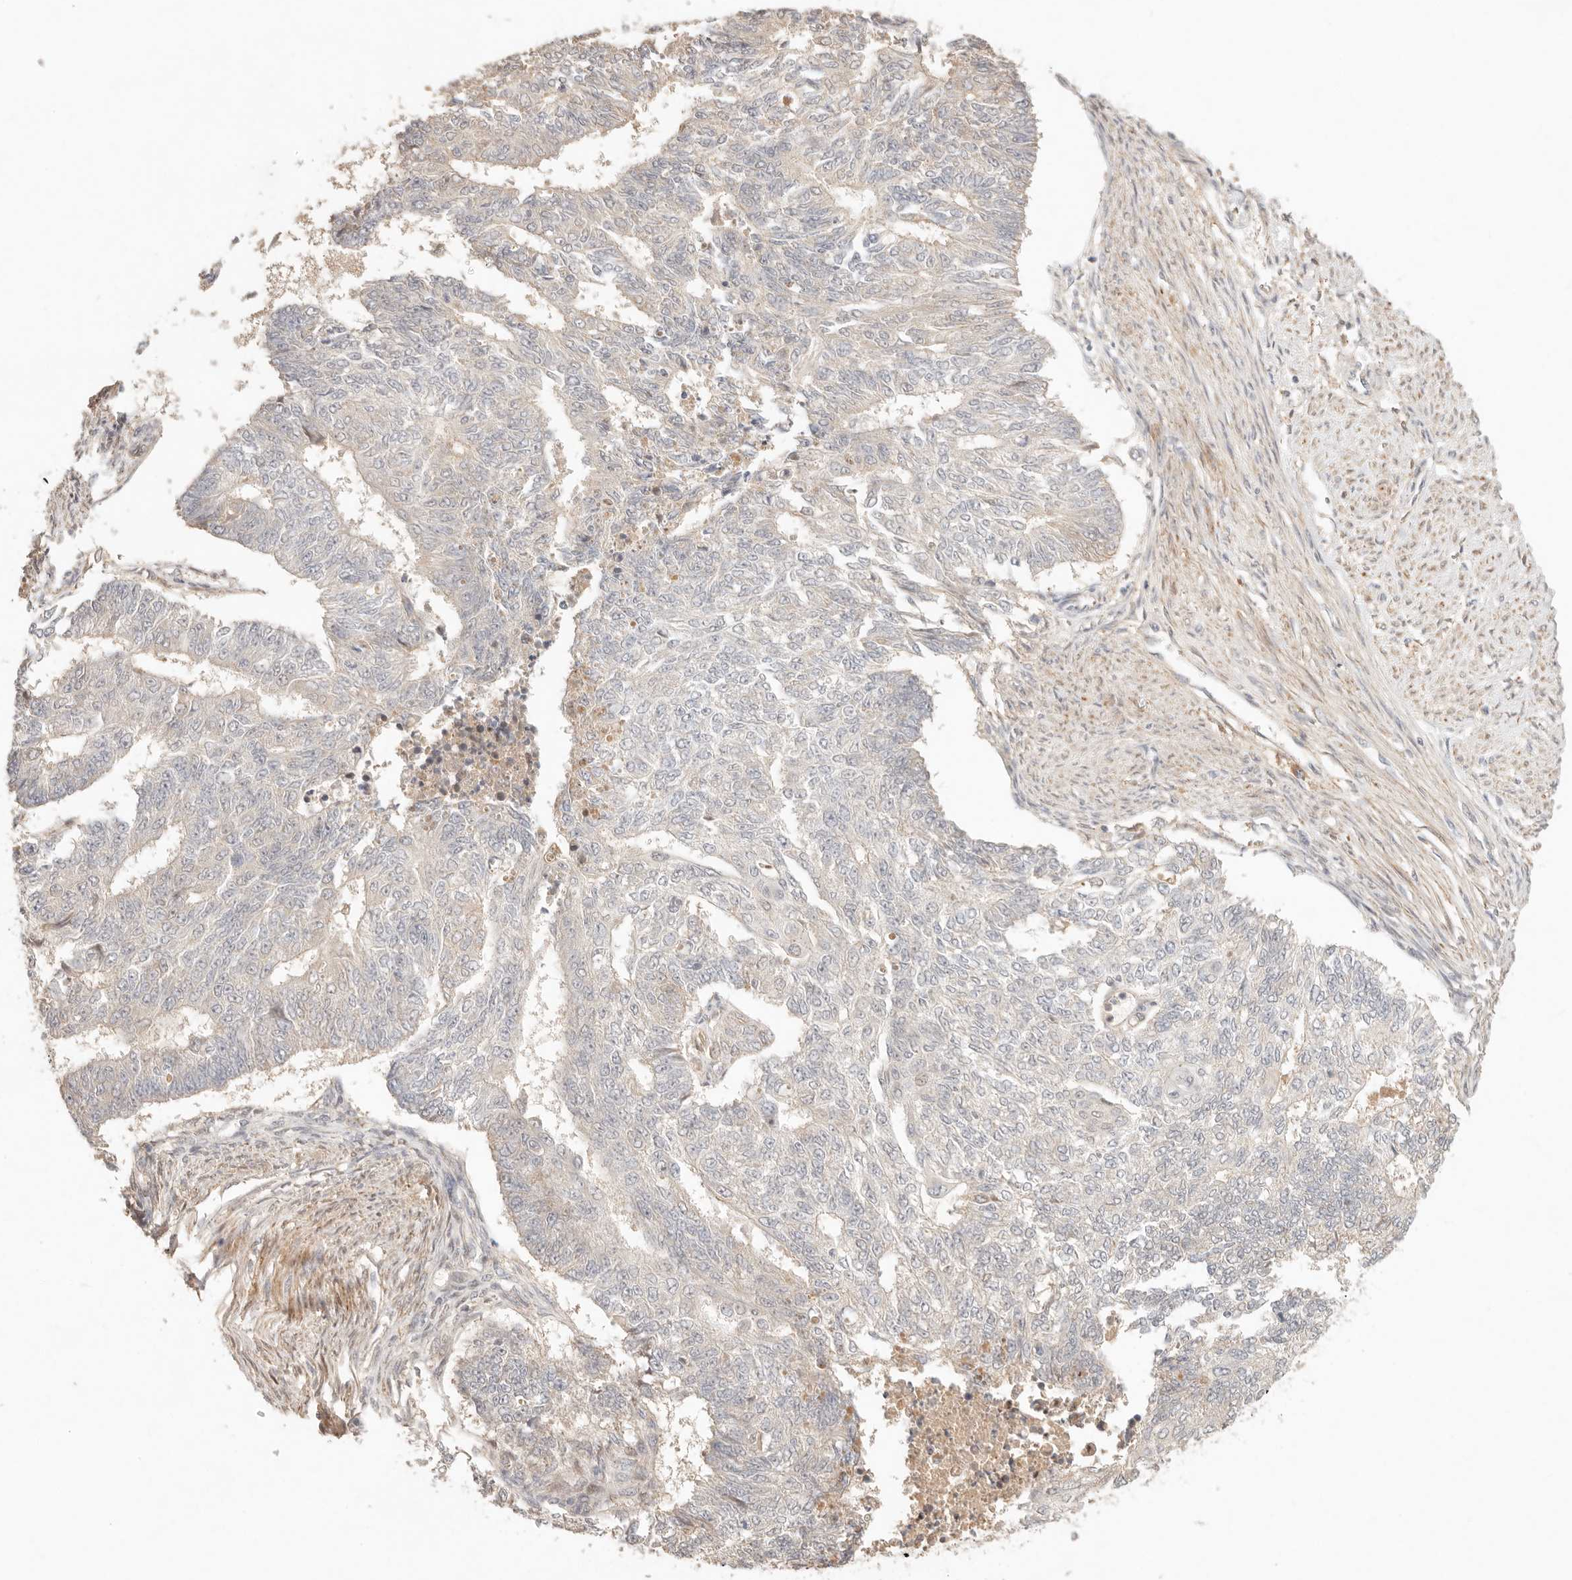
{"staining": {"intensity": "negative", "quantity": "none", "location": "none"}, "tissue": "endometrial cancer", "cell_type": "Tumor cells", "image_type": "cancer", "snomed": [{"axis": "morphology", "description": "Adenocarcinoma, NOS"}, {"axis": "topography", "description": "Endometrium"}], "caption": "The immunohistochemistry micrograph has no significant staining in tumor cells of endometrial adenocarcinoma tissue.", "gene": "PHLDA3", "patient": {"sex": "female", "age": 32}}